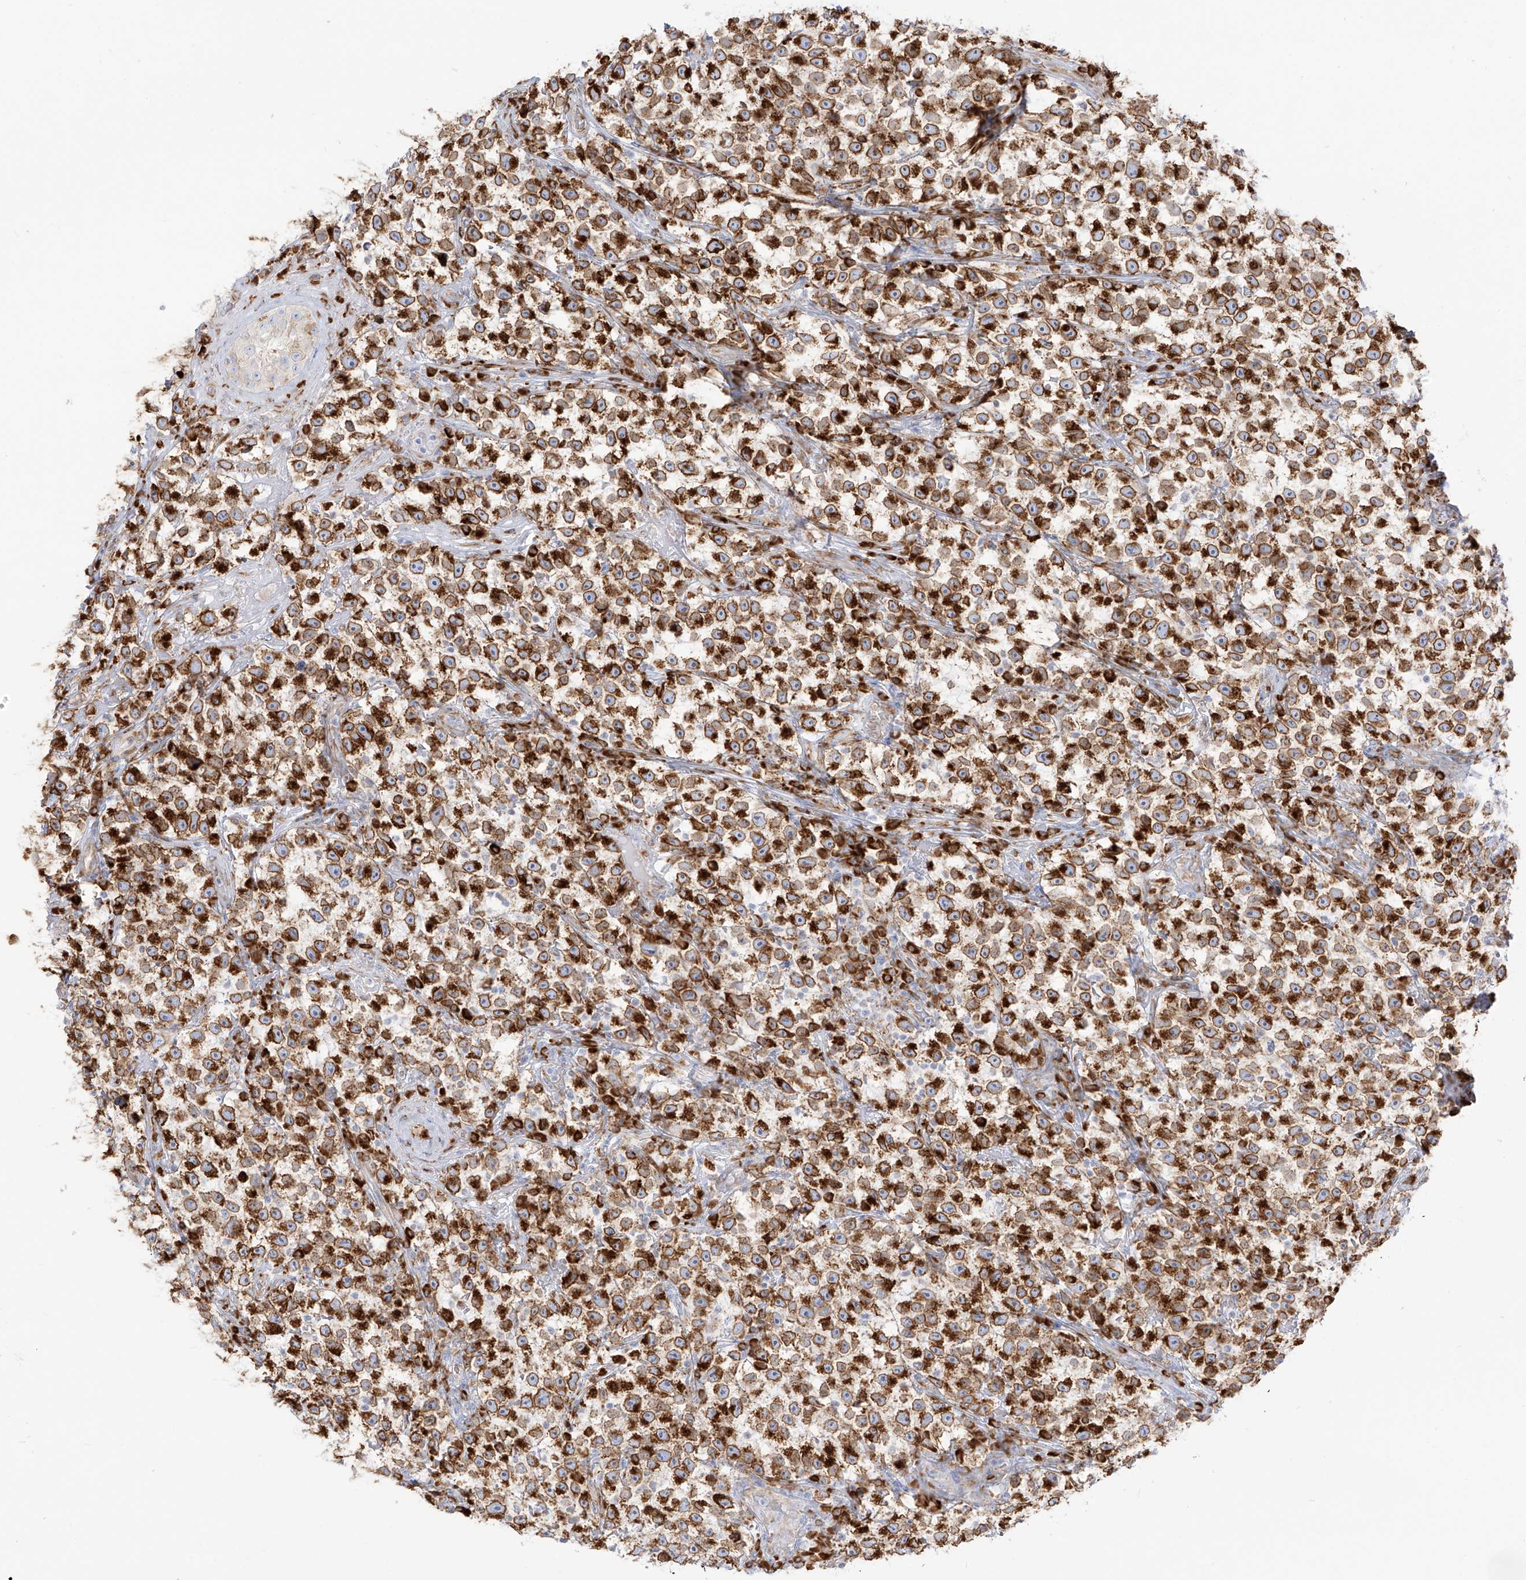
{"staining": {"intensity": "strong", "quantity": ">75%", "location": "cytoplasmic/membranous"}, "tissue": "testis cancer", "cell_type": "Tumor cells", "image_type": "cancer", "snomed": [{"axis": "morphology", "description": "Seminoma, NOS"}, {"axis": "topography", "description": "Testis"}], "caption": "This is an image of IHC staining of testis cancer, which shows strong positivity in the cytoplasmic/membranous of tumor cells.", "gene": "LRRC59", "patient": {"sex": "male", "age": 22}}